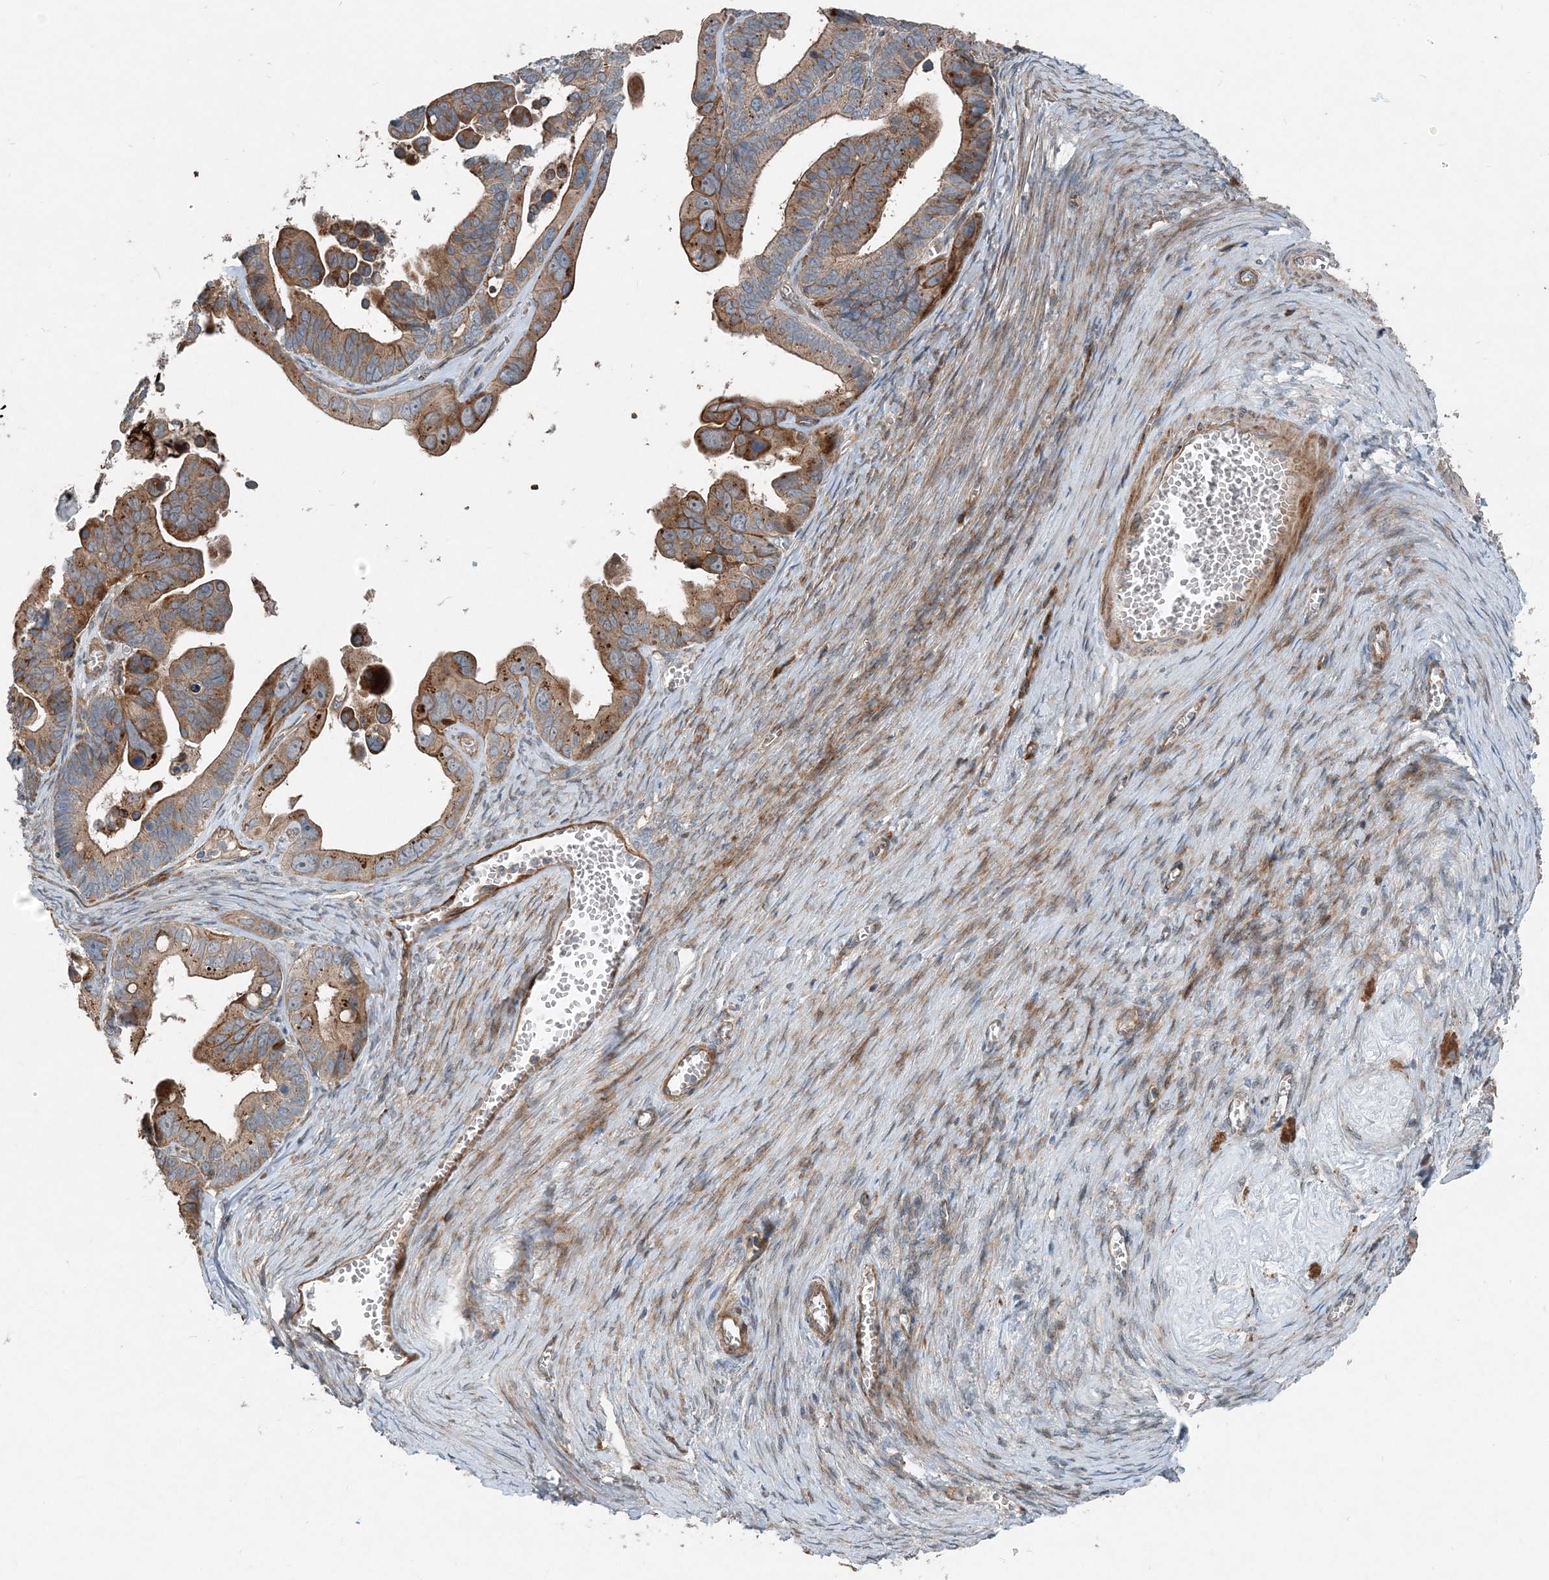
{"staining": {"intensity": "moderate", "quantity": ">75%", "location": "cytoplasmic/membranous"}, "tissue": "ovarian cancer", "cell_type": "Tumor cells", "image_type": "cancer", "snomed": [{"axis": "morphology", "description": "Cystadenocarcinoma, serous, NOS"}, {"axis": "topography", "description": "Ovary"}], "caption": "A micrograph showing moderate cytoplasmic/membranous expression in about >75% of tumor cells in ovarian cancer (serous cystadenocarcinoma), as visualized by brown immunohistochemical staining.", "gene": "INTU", "patient": {"sex": "female", "age": 56}}